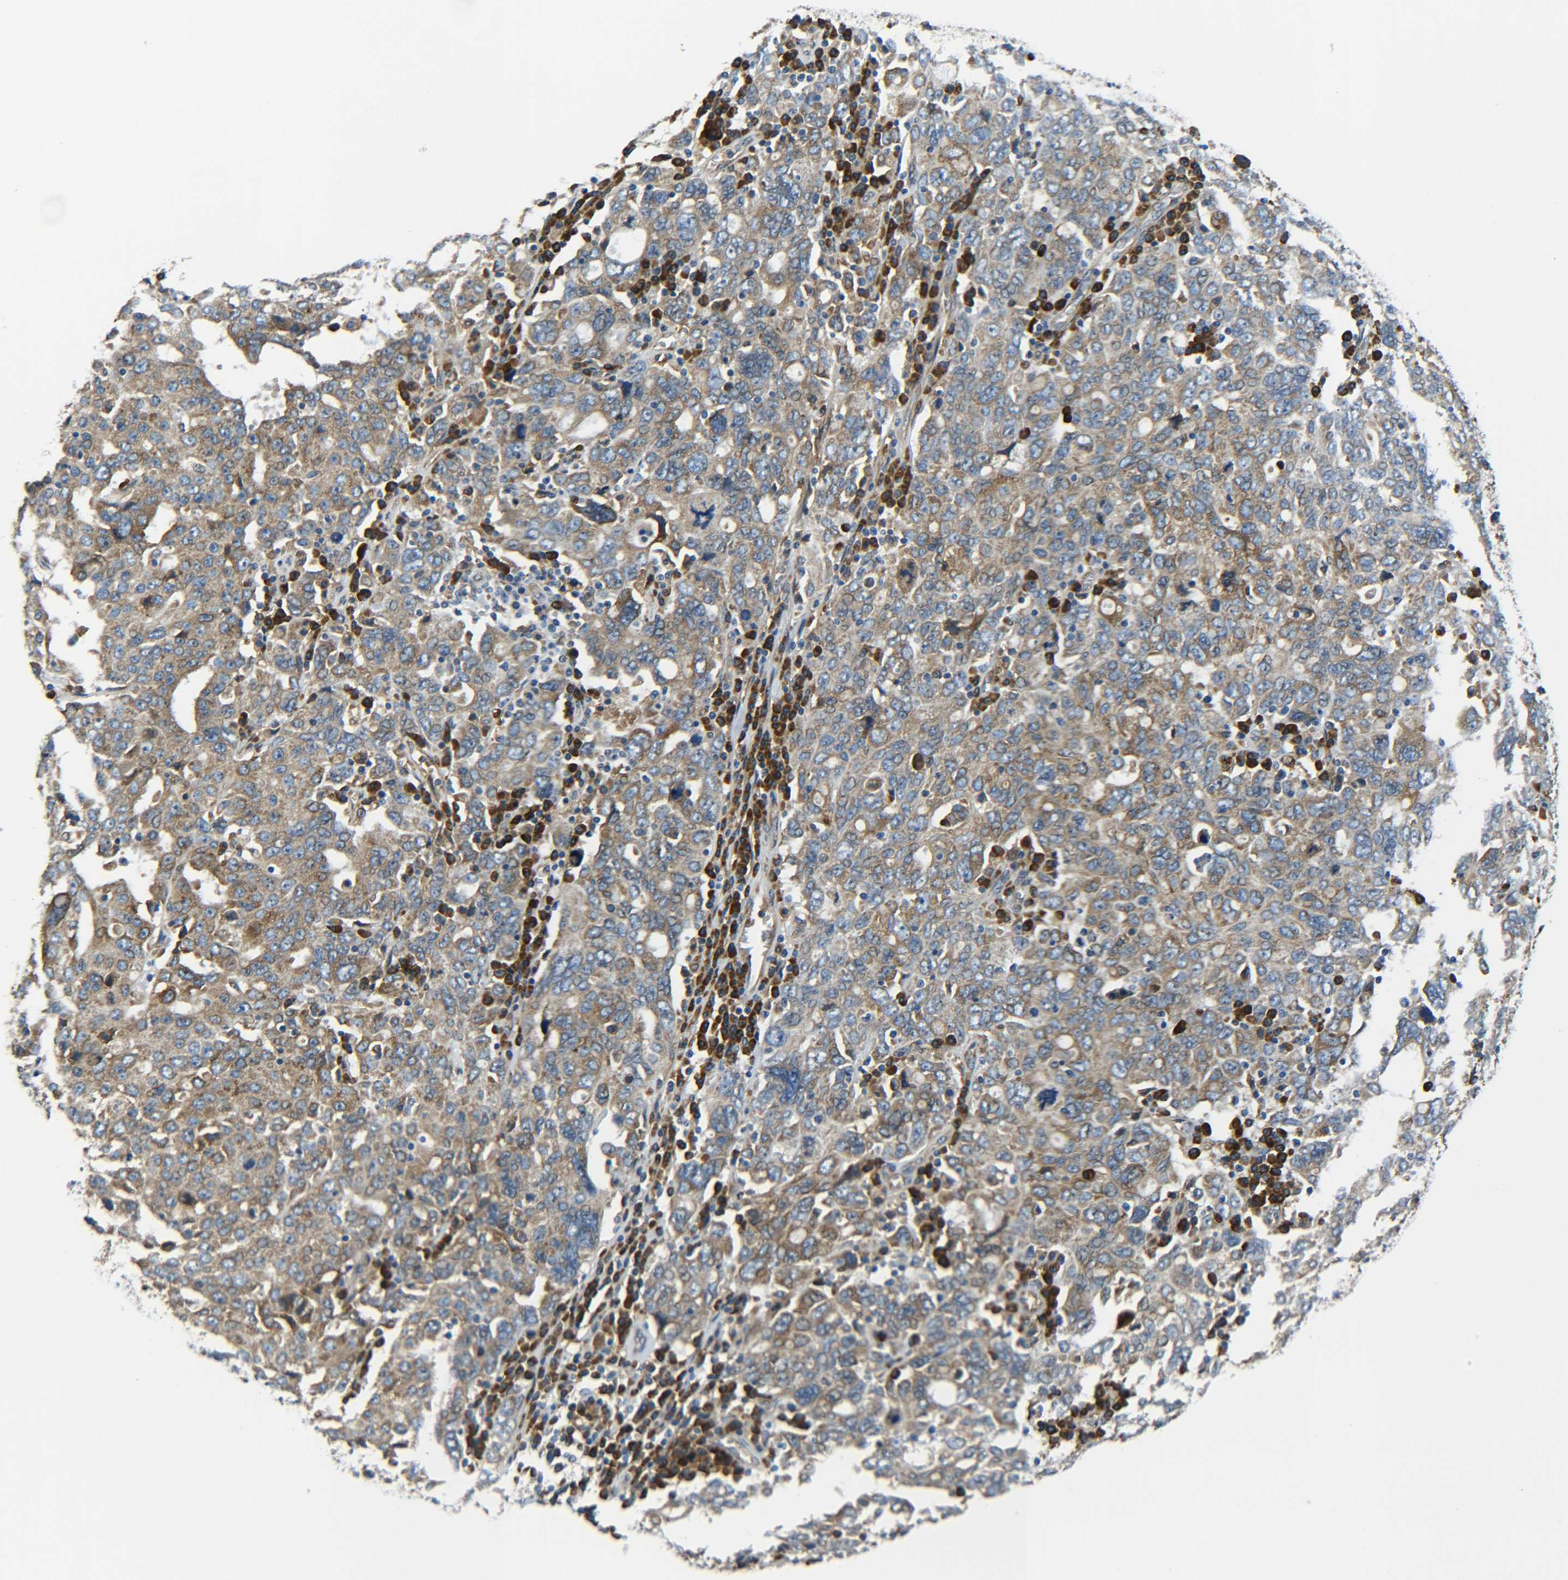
{"staining": {"intensity": "weak", "quantity": ">75%", "location": "cytoplasmic/membranous"}, "tissue": "ovarian cancer", "cell_type": "Tumor cells", "image_type": "cancer", "snomed": [{"axis": "morphology", "description": "Carcinoma, endometroid"}, {"axis": "topography", "description": "Ovary"}], "caption": "Immunohistochemical staining of human ovarian cancer (endometroid carcinoma) exhibits low levels of weak cytoplasmic/membranous positivity in about >75% of tumor cells. The staining was performed using DAB (3,3'-diaminobenzidine) to visualize the protein expression in brown, while the nuclei were stained in blue with hematoxylin (Magnification: 20x).", "gene": "PREB", "patient": {"sex": "female", "age": 62}}